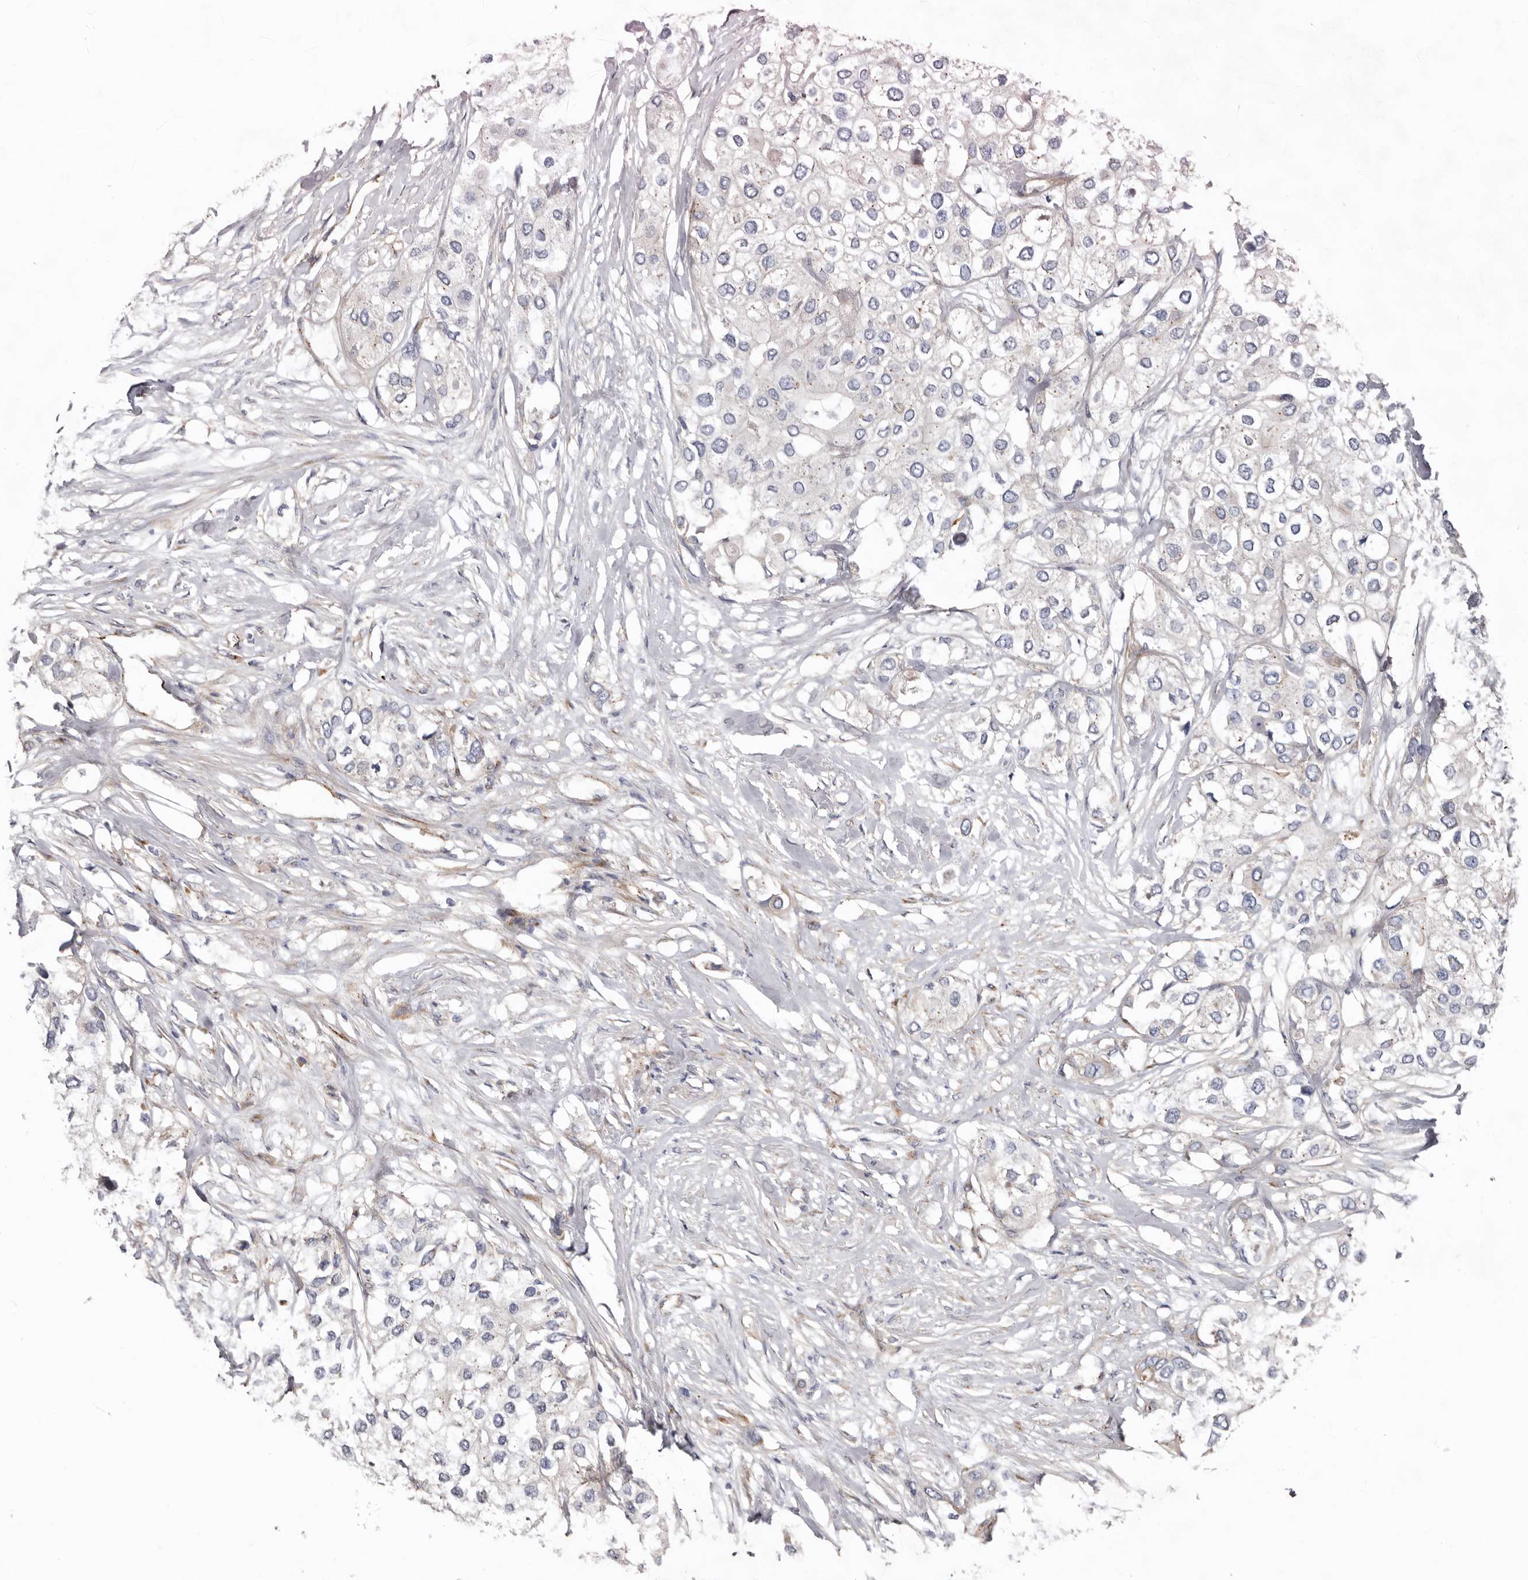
{"staining": {"intensity": "negative", "quantity": "none", "location": "none"}, "tissue": "urothelial cancer", "cell_type": "Tumor cells", "image_type": "cancer", "snomed": [{"axis": "morphology", "description": "Urothelial carcinoma, High grade"}, {"axis": "topography", "description": "Urinary bladder"}], "caption": "Protein analysis of urothelial cancer reveals no significant positivity in tumor cells.", "gene": "LUZP1", "patient": {"sex": "male", "age": 64}}